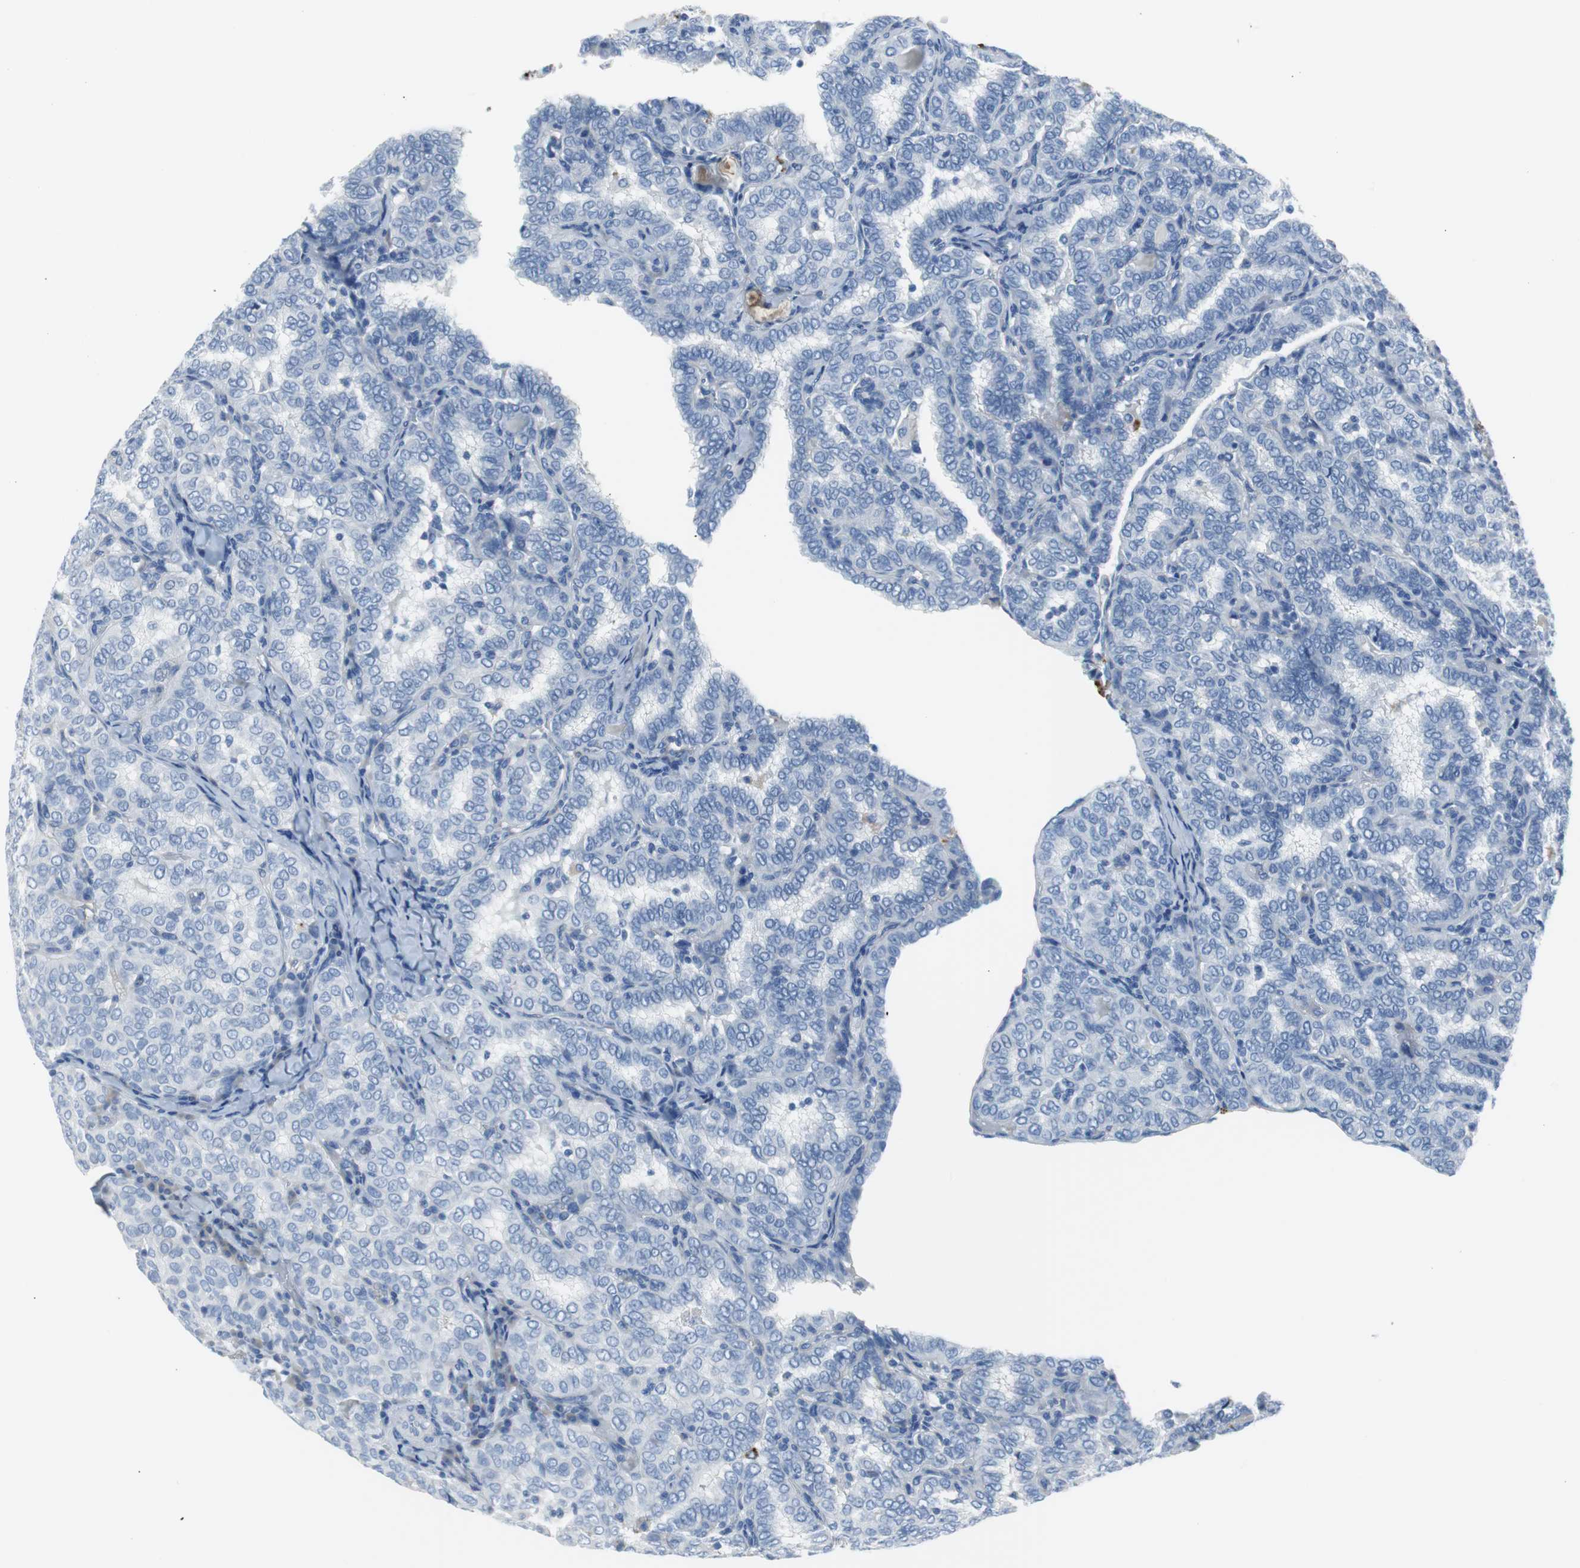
{"staining": {"intensity": "moderate", "quantity": "<25%", "location": "cytoplasmic/membranous"}, "tissue": "thyroid cancer", "cell_type": "Tumor cells", "image_type": "cancer", "snomed": [{"axis": "morphology", "description": "Papillary adenocarcinoma, NOS"}, {"axis": "topography", "description": "Thyroid gland"}], "caption": "This micrograph shows immunohistochemistry (IHC) staining of thyroid cancer, with low moderate cytoplasmic/membranous staining in about <25% of tumor cells.", "gene": "APCS", "patient": {"sex": "female", "age": 30}}